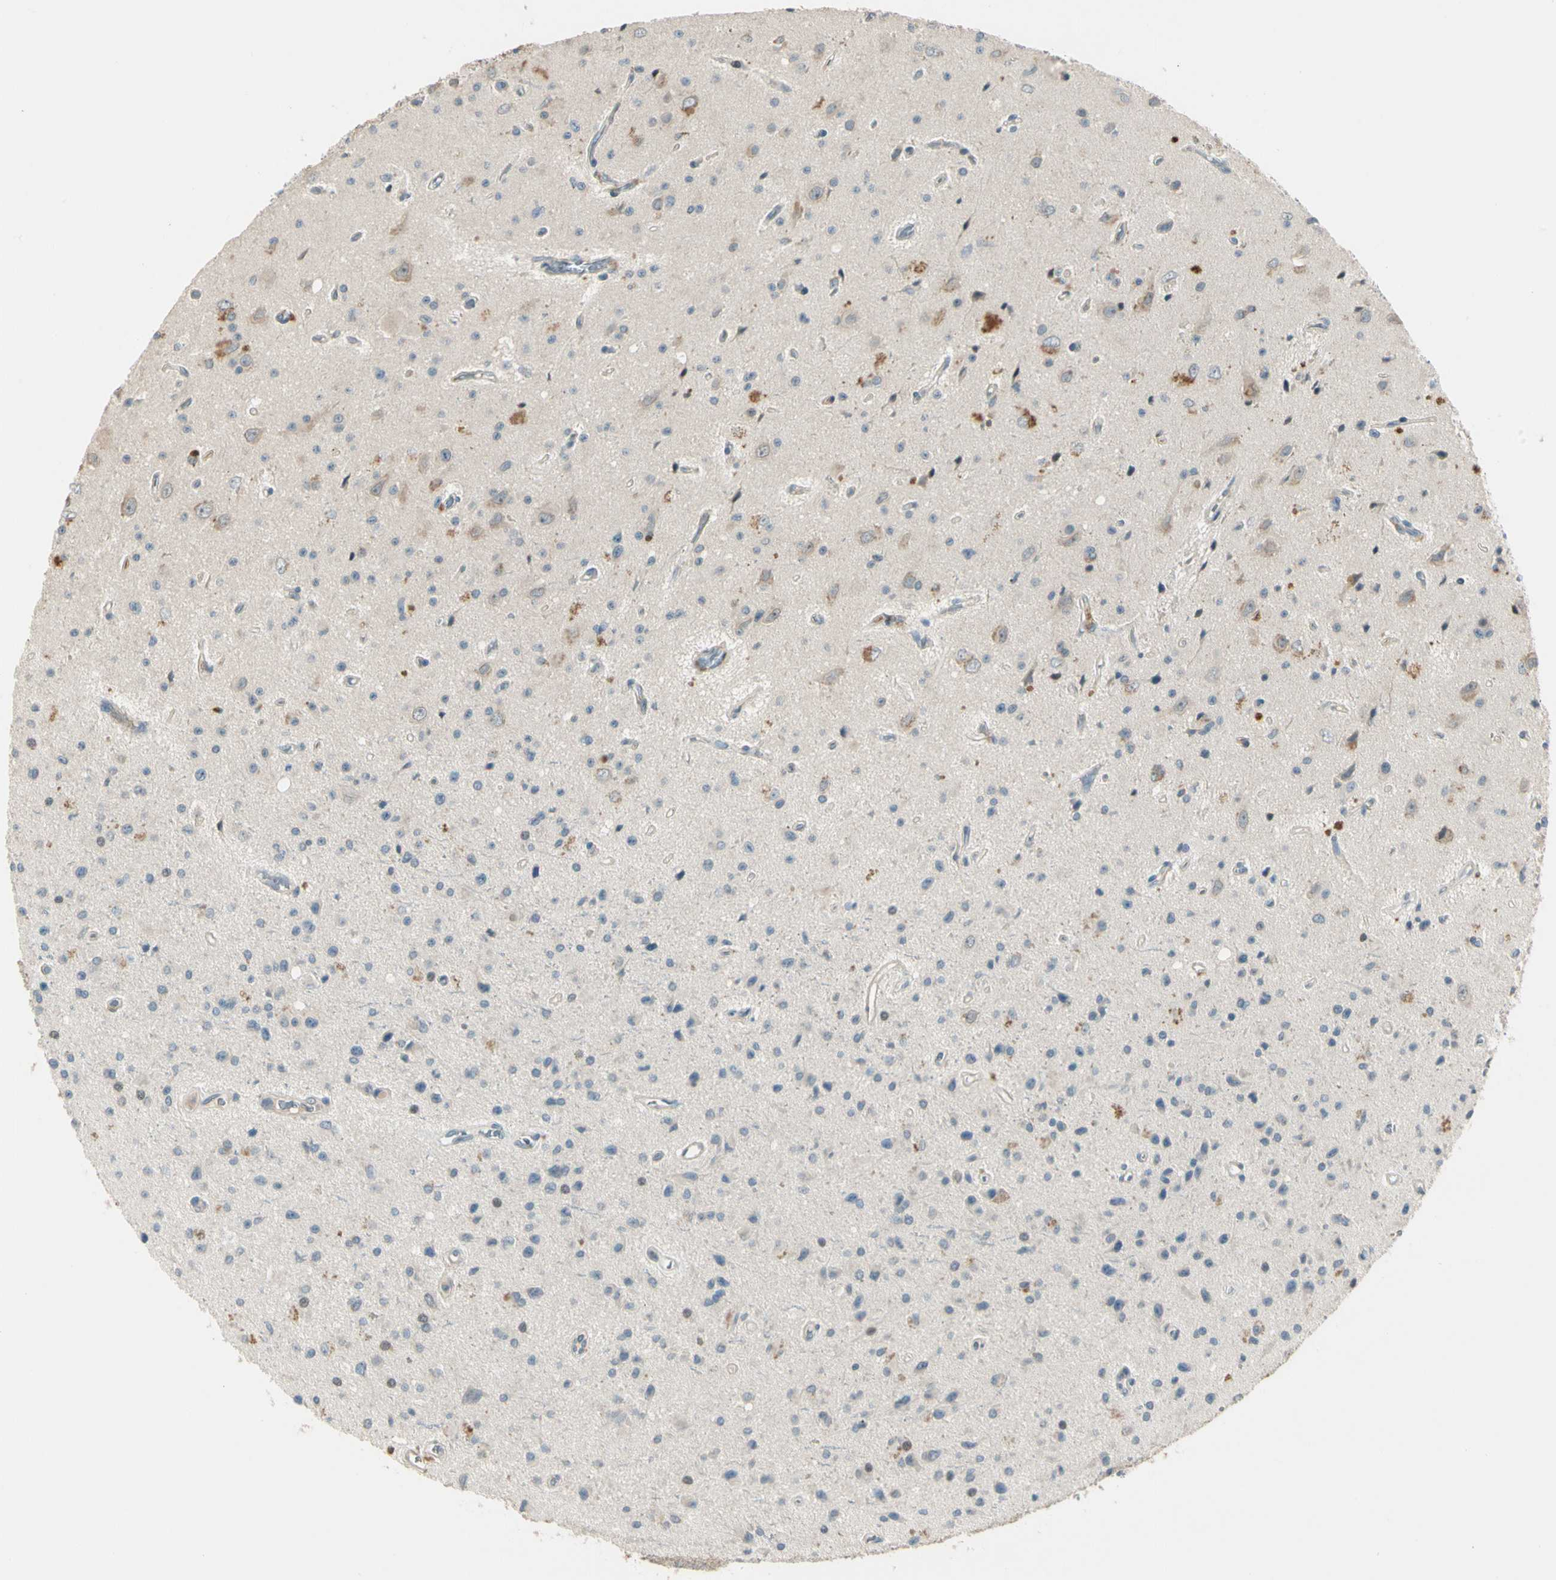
{"staining": {"intensity": "moderate", "quantity": "<25%", "location": "cytoplasmic/membranous"}, "tissue": "glioma", "cell_type": "Tumor cells", "image_type": "cancer", "snomed": [{"axis": "morphology", "description": "Glioma, malignant, Low grade"}, {"axis": "topography", "description": "Brain"}], "caption": "Immunohistochemical staining of malignant glioma (low-grade) reveals low levels of moderate cytoplasmic/membranous protein staining in about <25% of tumor cells. Nuclei are stained in blue.", "gene": "PCDHB15", "patient": {"sex": "male", "age": 58}}